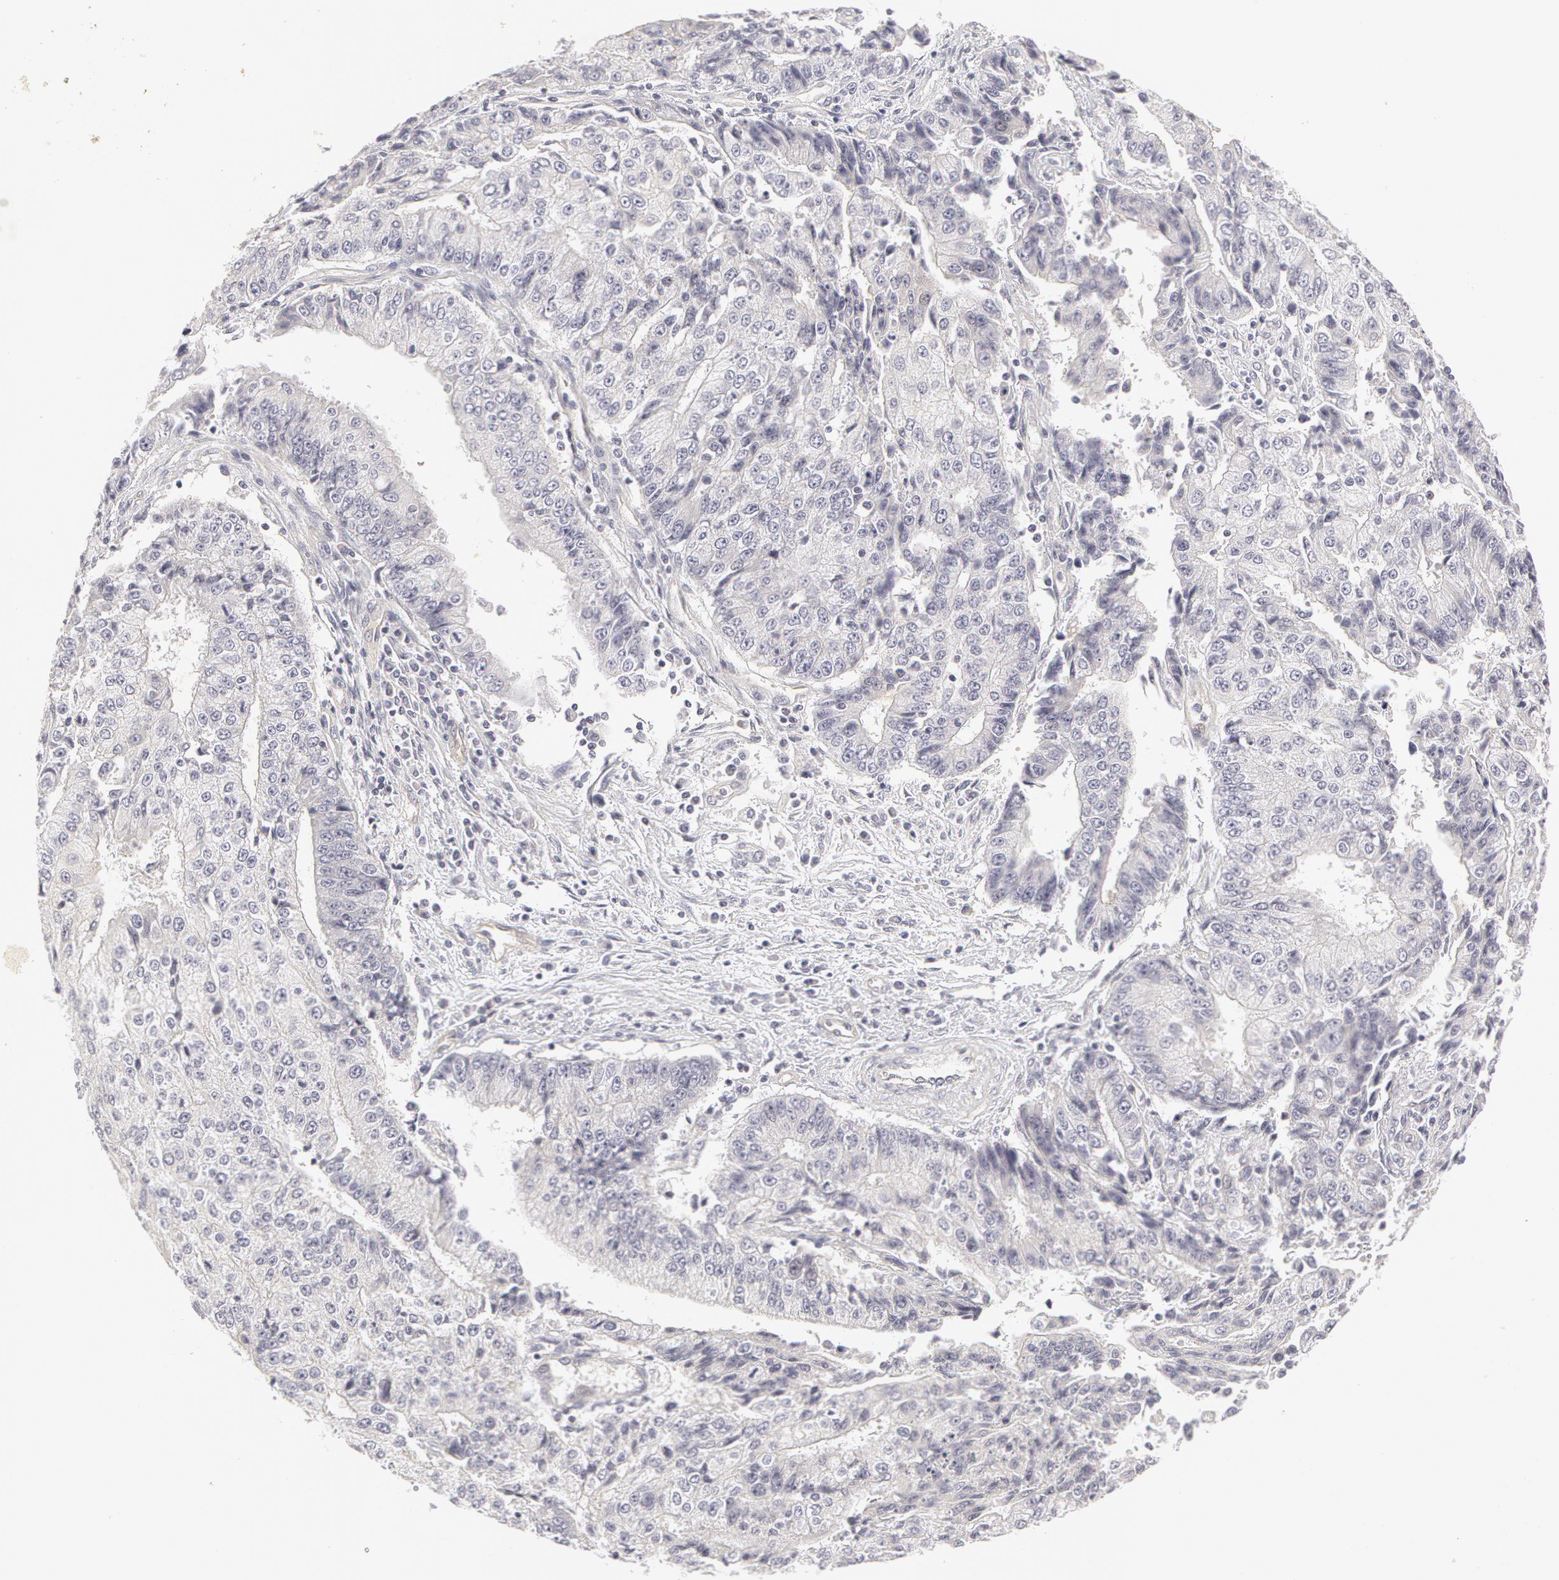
{"staining": {"intensity": "negative", "quantity": "none", "location": "none"}, "tissue": "endometrial cancer", "cell_type": "Tumor cells", "image_type": "cancer", "snomed": [{"axis": "morphology", "description": "Adenocarcinoma, NOS"}, {"axis": "topography", "description": "Endometrium"}], "caption": "A high-resolution micrograph shows immunohistochemistry staining of adenocarcinoma (endometrial), which demonstrates no significant positivity in tumor cells. (DAB immunohistochemistry, high magnification).", "gene": "ABCB1", "patient": {"sex": "female", "age": 75}}